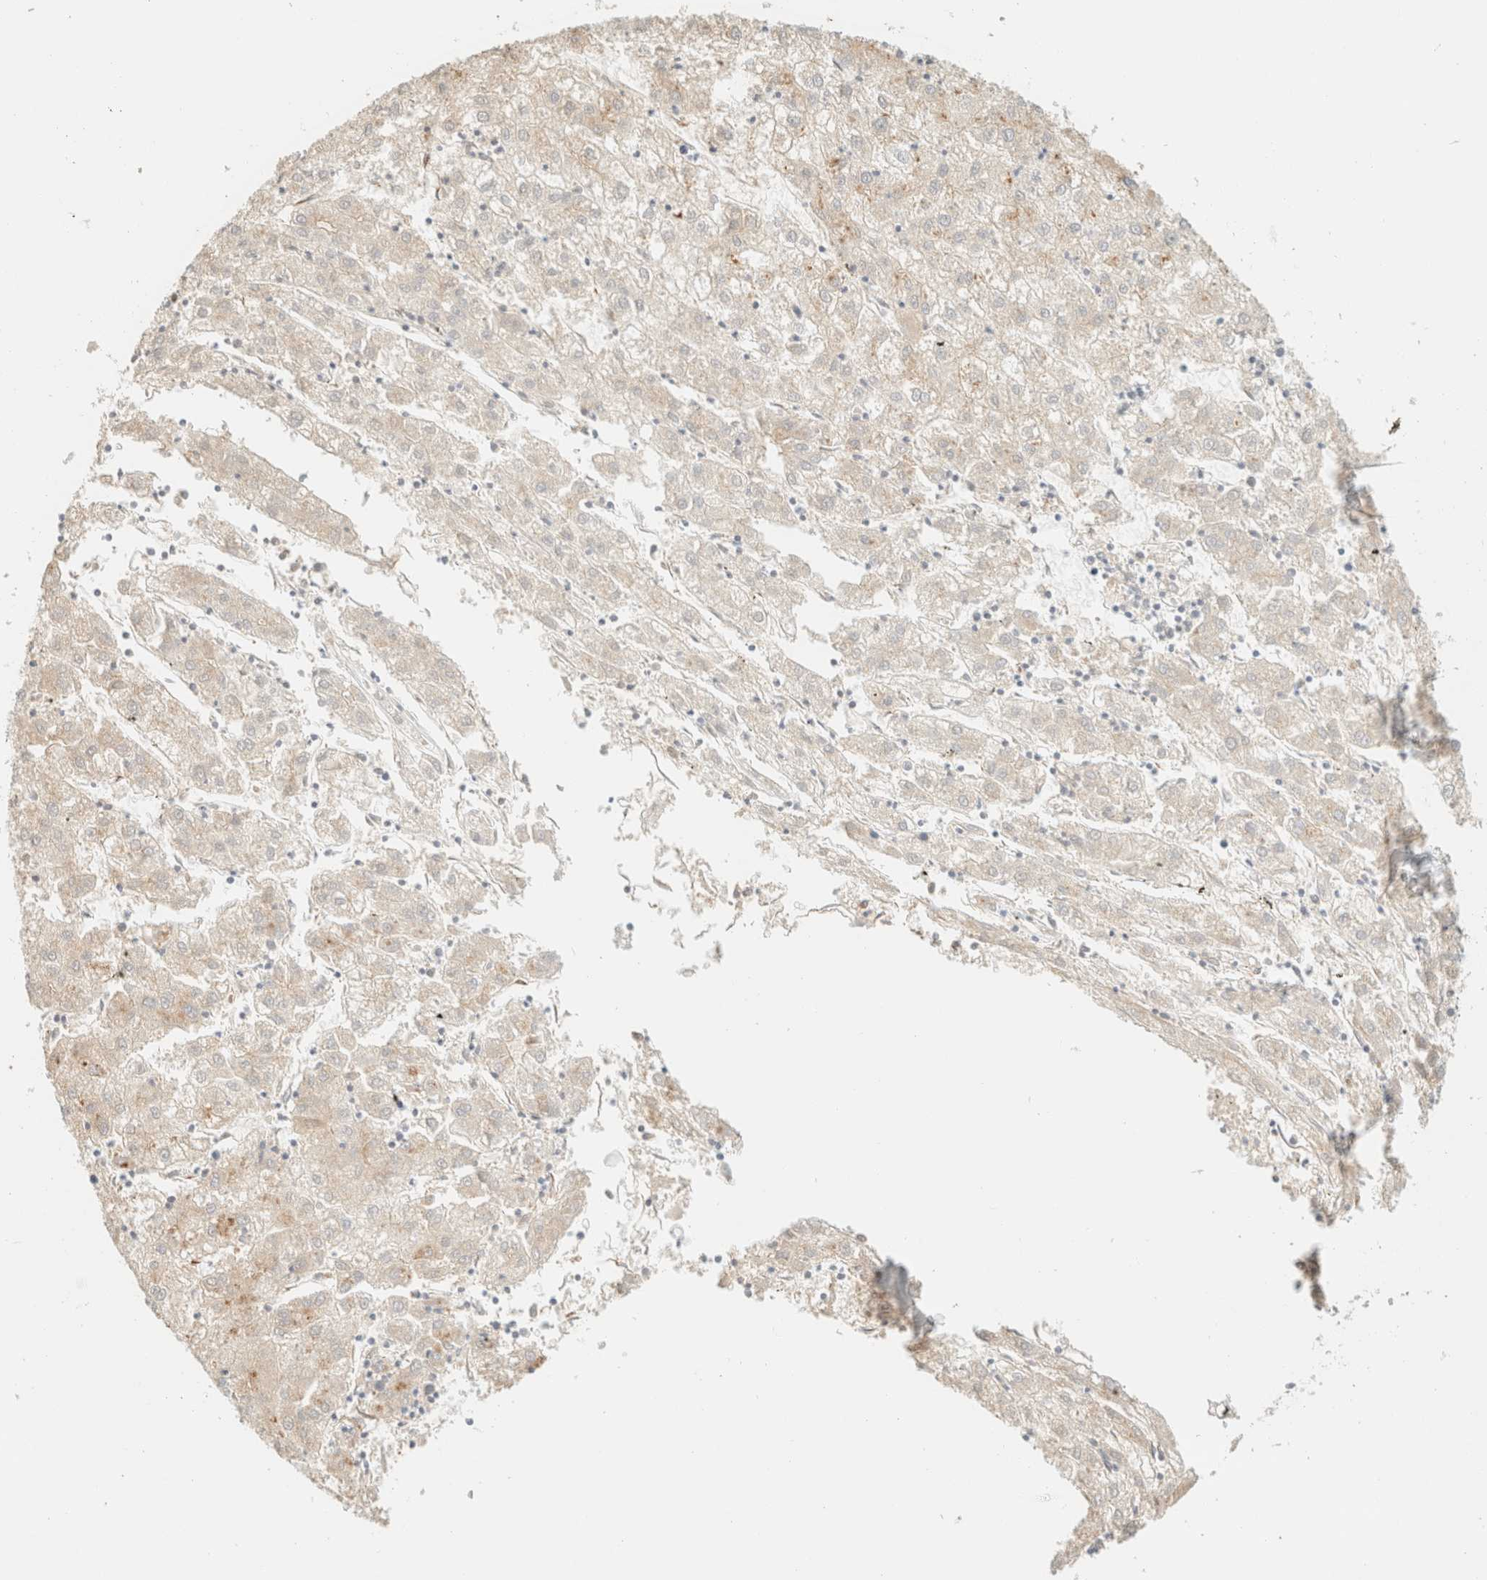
{"staining": {"intensity": "weak", "quantity": "<25%", "location": "cytoplasmic/membranous"}, "tissue": "liver cancer", "cell_type": "Tumor cells", "image_type": "cancer", "snomed": [{"axis": "morphology", "description": "Carcinoma, Hepatocellular, NOS"}, {"axis": "topography", "description": "Liver"}], "caption": "An IHC micrograph of liver cancer (hepatocellular carcinoma) is shown. There is no staining in tumor cells of liver cancer (hepatocellular carcinoma).", "gene": "SPARCL1", "patient": {"sex": "male", "age": 72}}